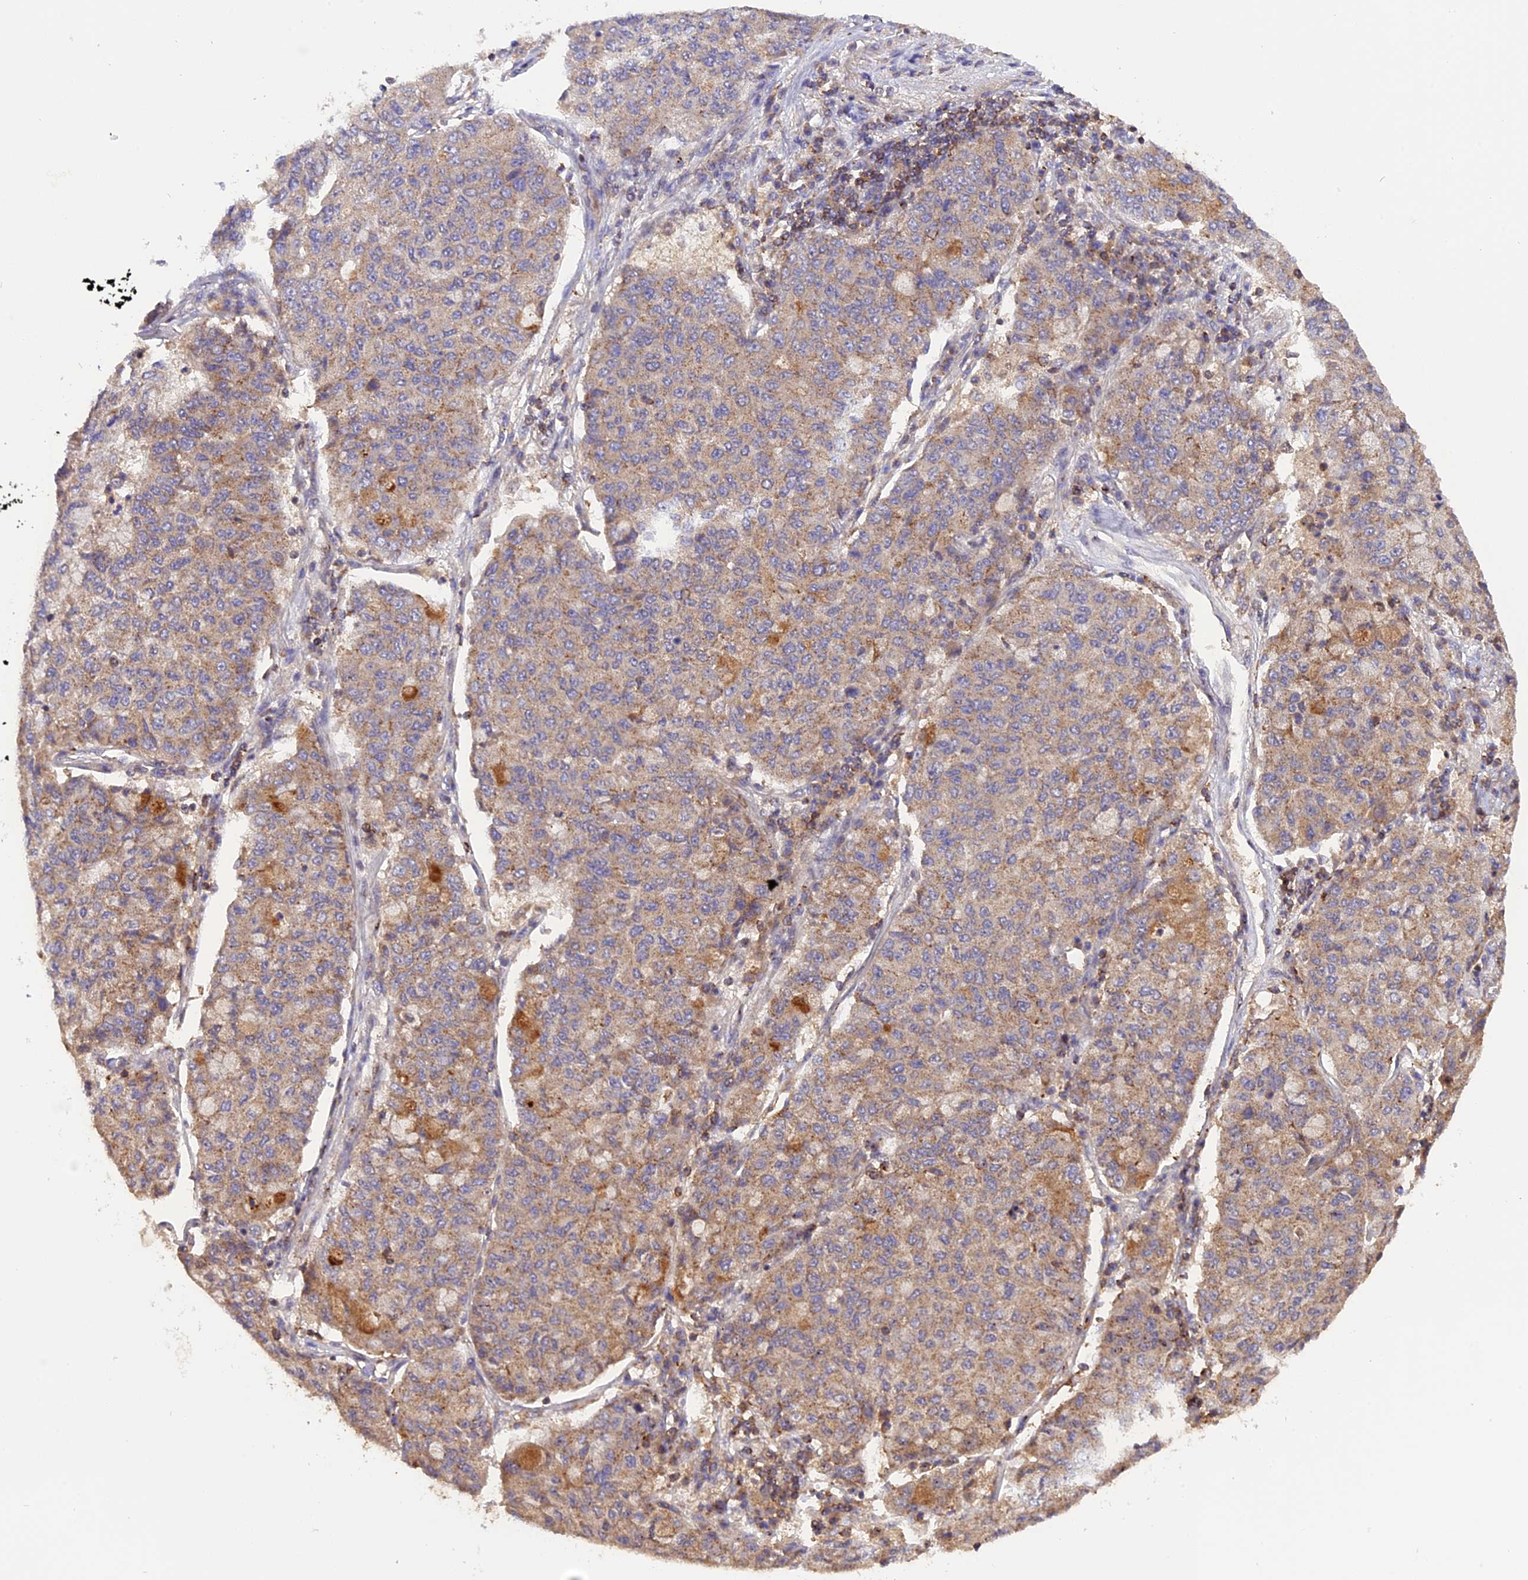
{"staining": {"intensity": "moderate", "quantity": "<25%", "location": "cytoplasmic/membranous"}, "tissue": "lung cancer", "cell_type": "Tumor cells", "image_type": "cancer", "snomed": [{"axis": "morphology", "description": "Squamous cell carcinoma, NOS"}, {"axis": "topography", "description": "Lung"}], "caption": "Immunohistochemical staining of human lung cancer reveals low levels of moderate cytoplasmic/membranous positivity in approximately <25% of tumor cells. (brown staining indicates protein expression, while blue staining denotes nuclei).", "gene": "PEX3", "patient": {"sex": "male", "age": 74}}